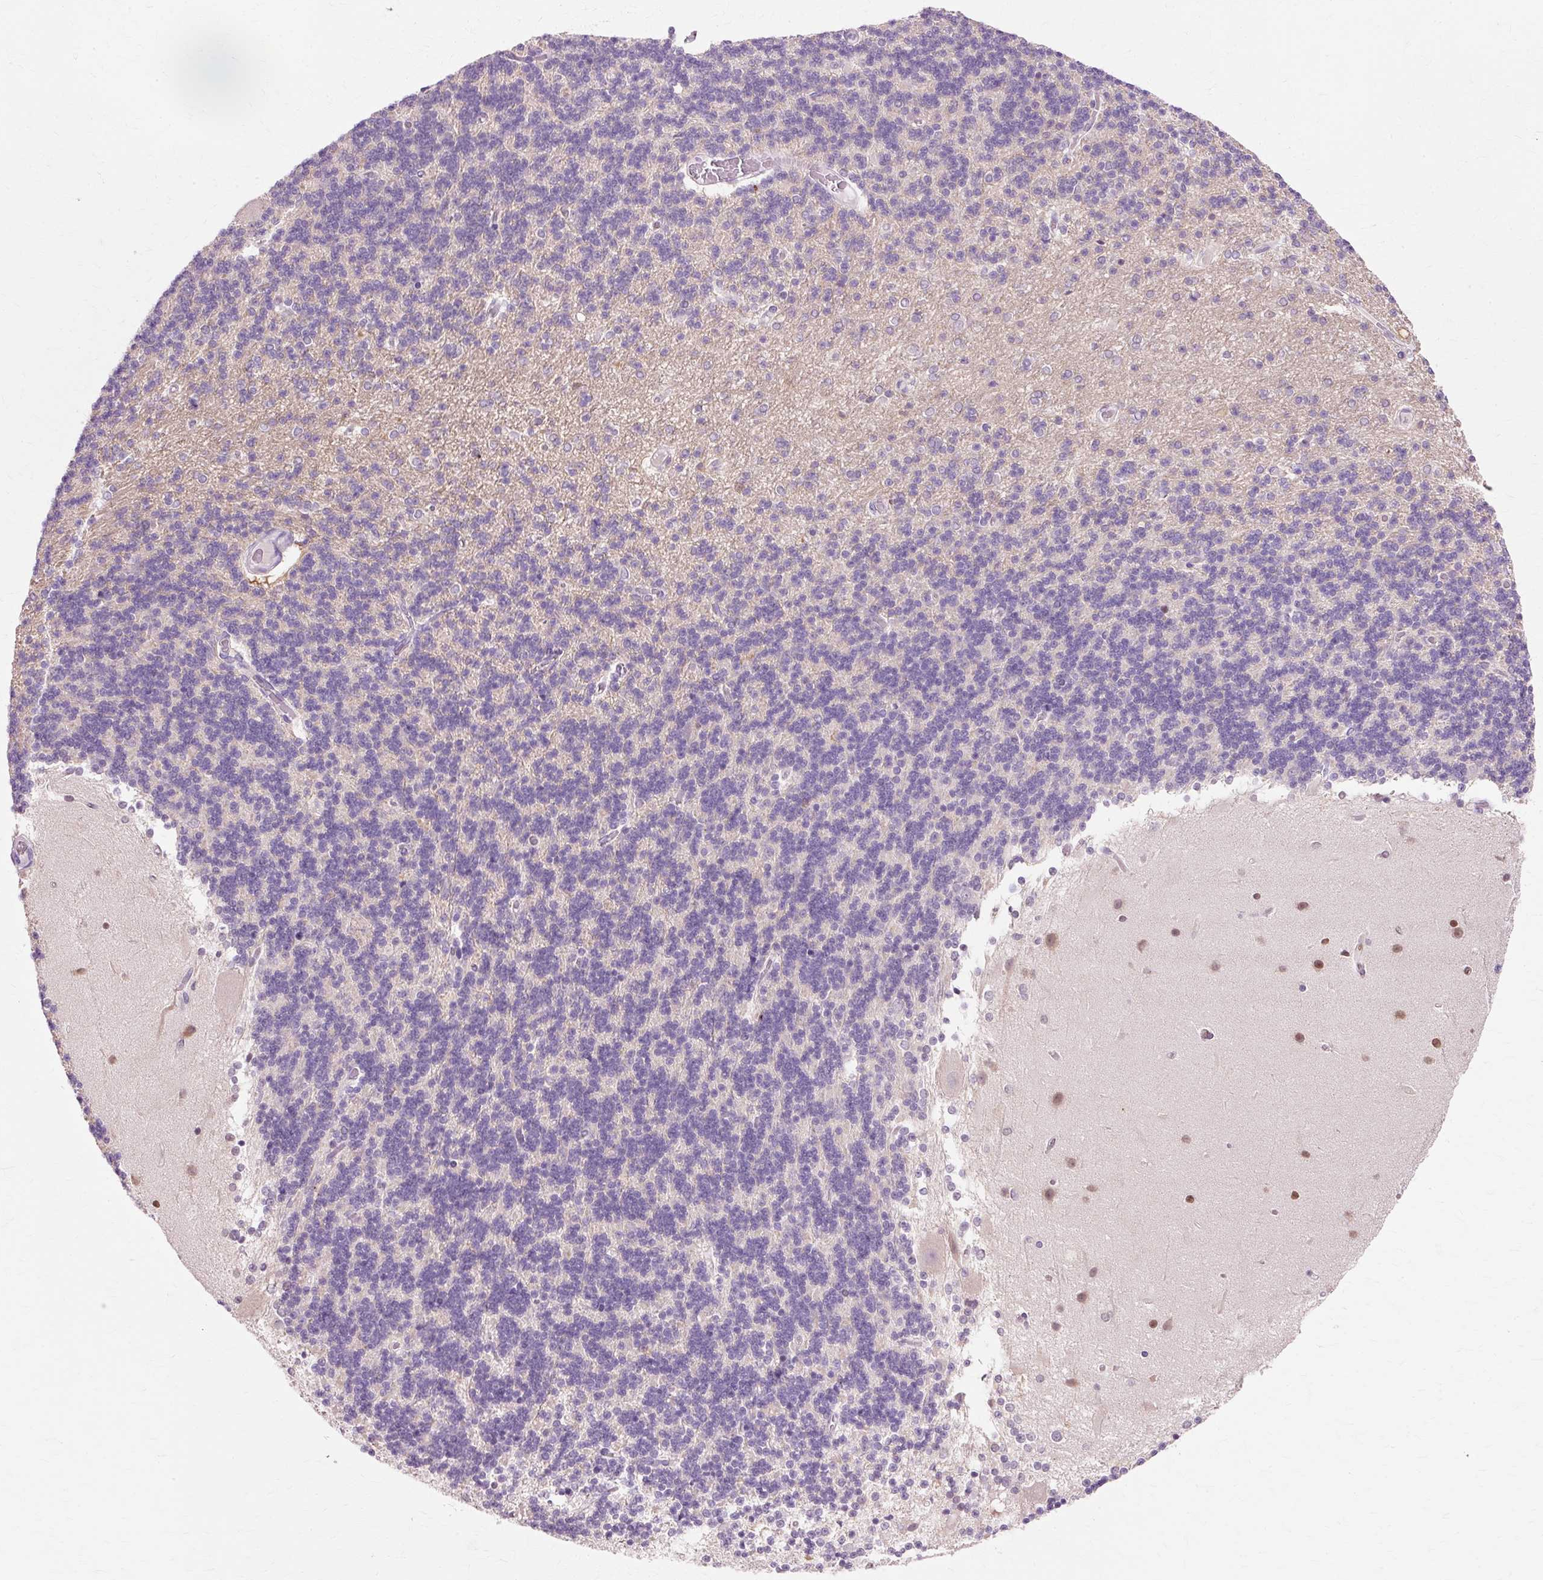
{"staining": {"intensity": "negative", "quantity": "none", "location": "none"}, "tissue": "cerebellum", "cell_type": "Cells in granular layer", "image_type": "normal", "snomed": [{"axis": "morphology", "description": "Normal tissue, NOS"}, {"axis": "topography", "description": "Cerebellum"}], "caption": "Cells in granular layer show no significant protein positivity in unremarkable cerebellum. (DAB (3,3'-diaminobenzidine) immunohistochemistry with hematoxylin counter stain).", "gene": "VN1R2", "patient": {"sex": "female", "age": 54}}